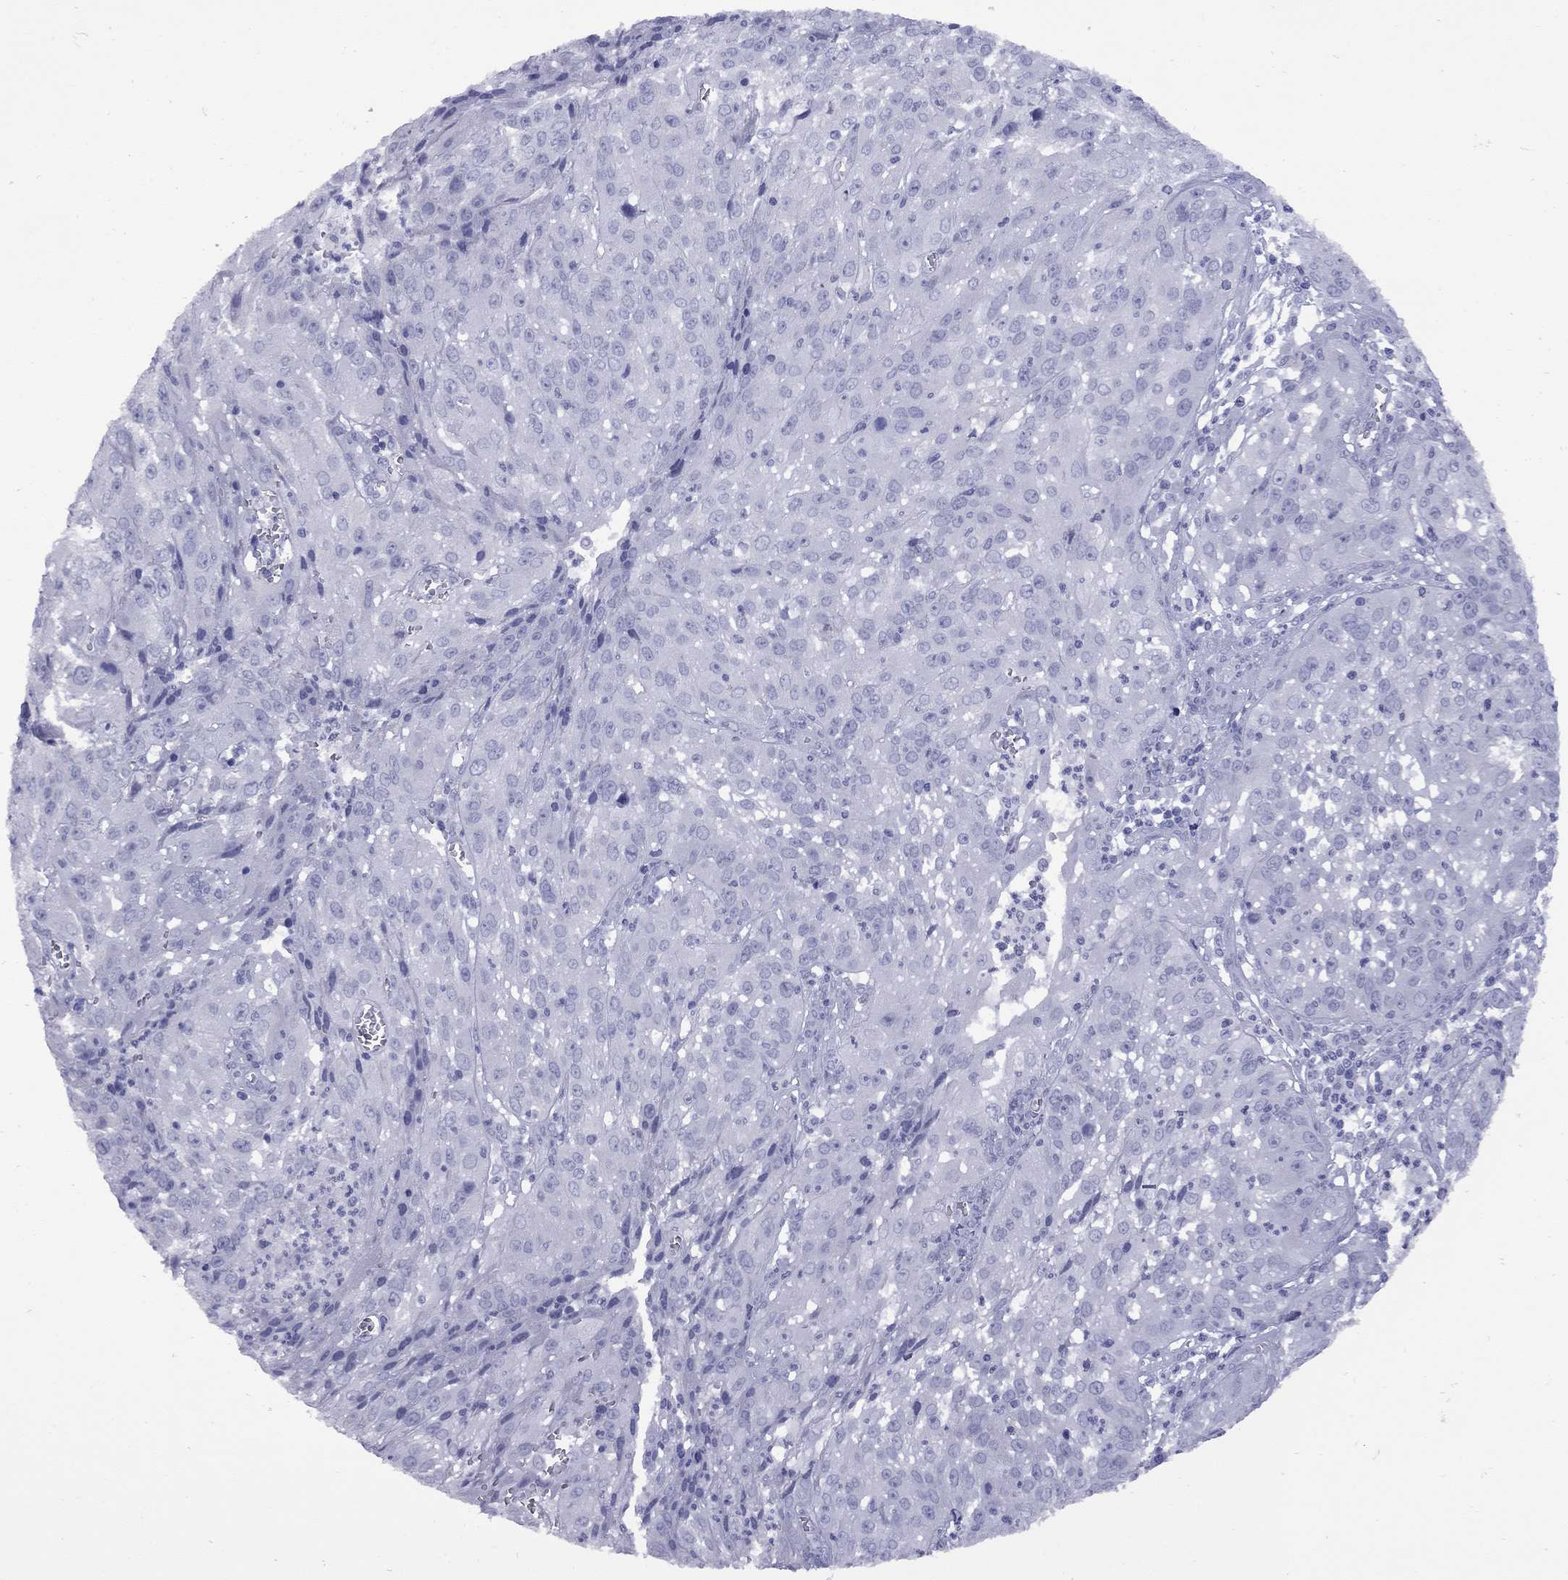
{"staining": {"intensity": "negative", "quantity": "none", "location": "none"}, "tissue": "cervical cancer", "cell_type": "Tumor cells", "image_type": "cancer", "snomed": [{"axis": "morphology", "description": "Squamous cell carcinoma, NOS"}, {"axis": "topography", "description": "Cervix"}], "caption": "Cervical cancer (squamous cell carcinoma) was stained to show a protein in brown. There is no significant positivity in tumor cells.", "gene": "EPPIN", "patient": {"sex": "female", "age": 32}}